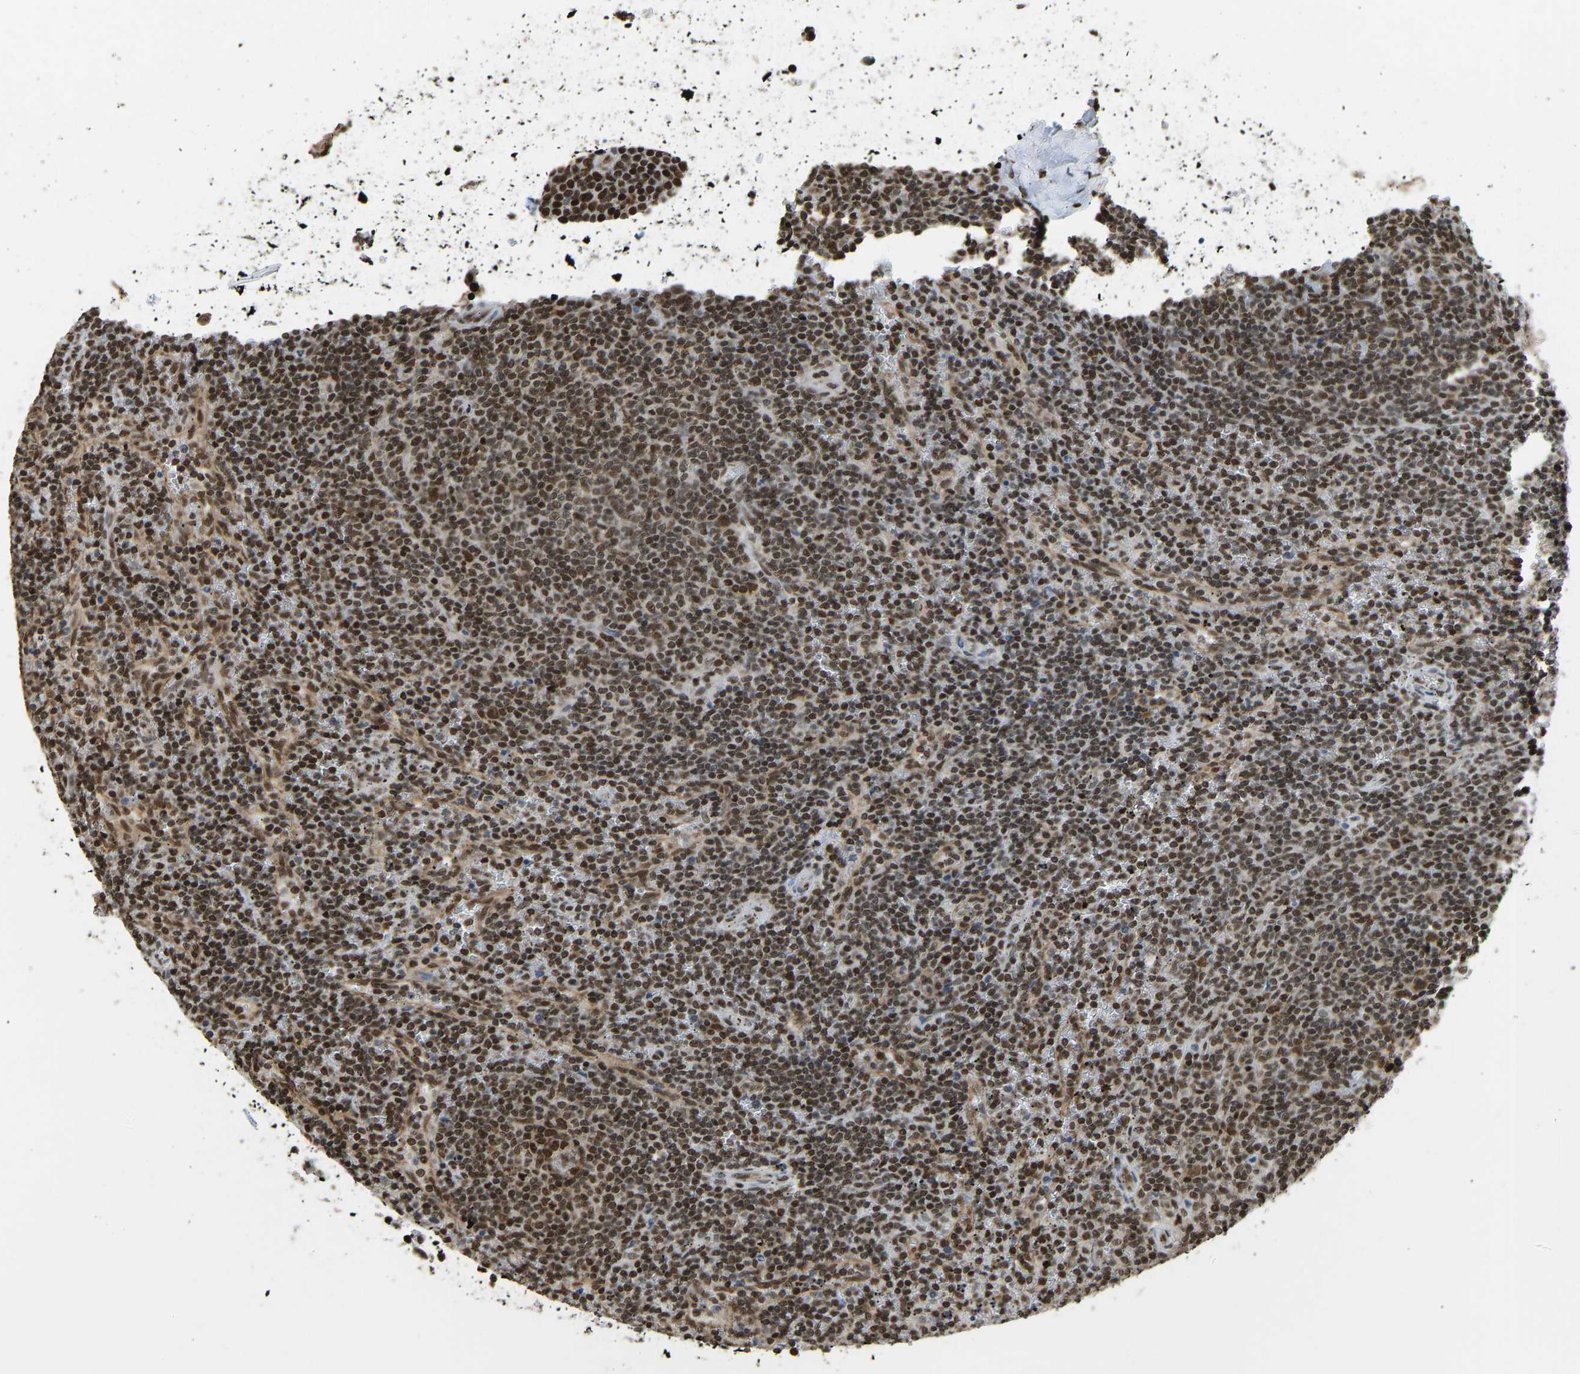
{"staining": {"intensity": "strong", "quantity": ">75%", "location": "cytoplasmic/membranous,nuclear"}, "tissue": "lymphoma", "cell_type": "Tumor cells", "image_type": "cancer", "snomed": [{"axis": "morphology", "description": "Malignant lymphoma, non-Hodgkin's type, Low grade"}, {"axis": "topography", "description": "Spleen"}], "caption": "Human malignant lymphoma, non-Hodgkin's type (low-grade) stained with a brown dye displays strong cytoplasmic/membranous and nuclear positive staining in approximately >75% of tumor cells.", "gene": "ZSCAN20", "patient": {"sex": "female", "age": 19}}